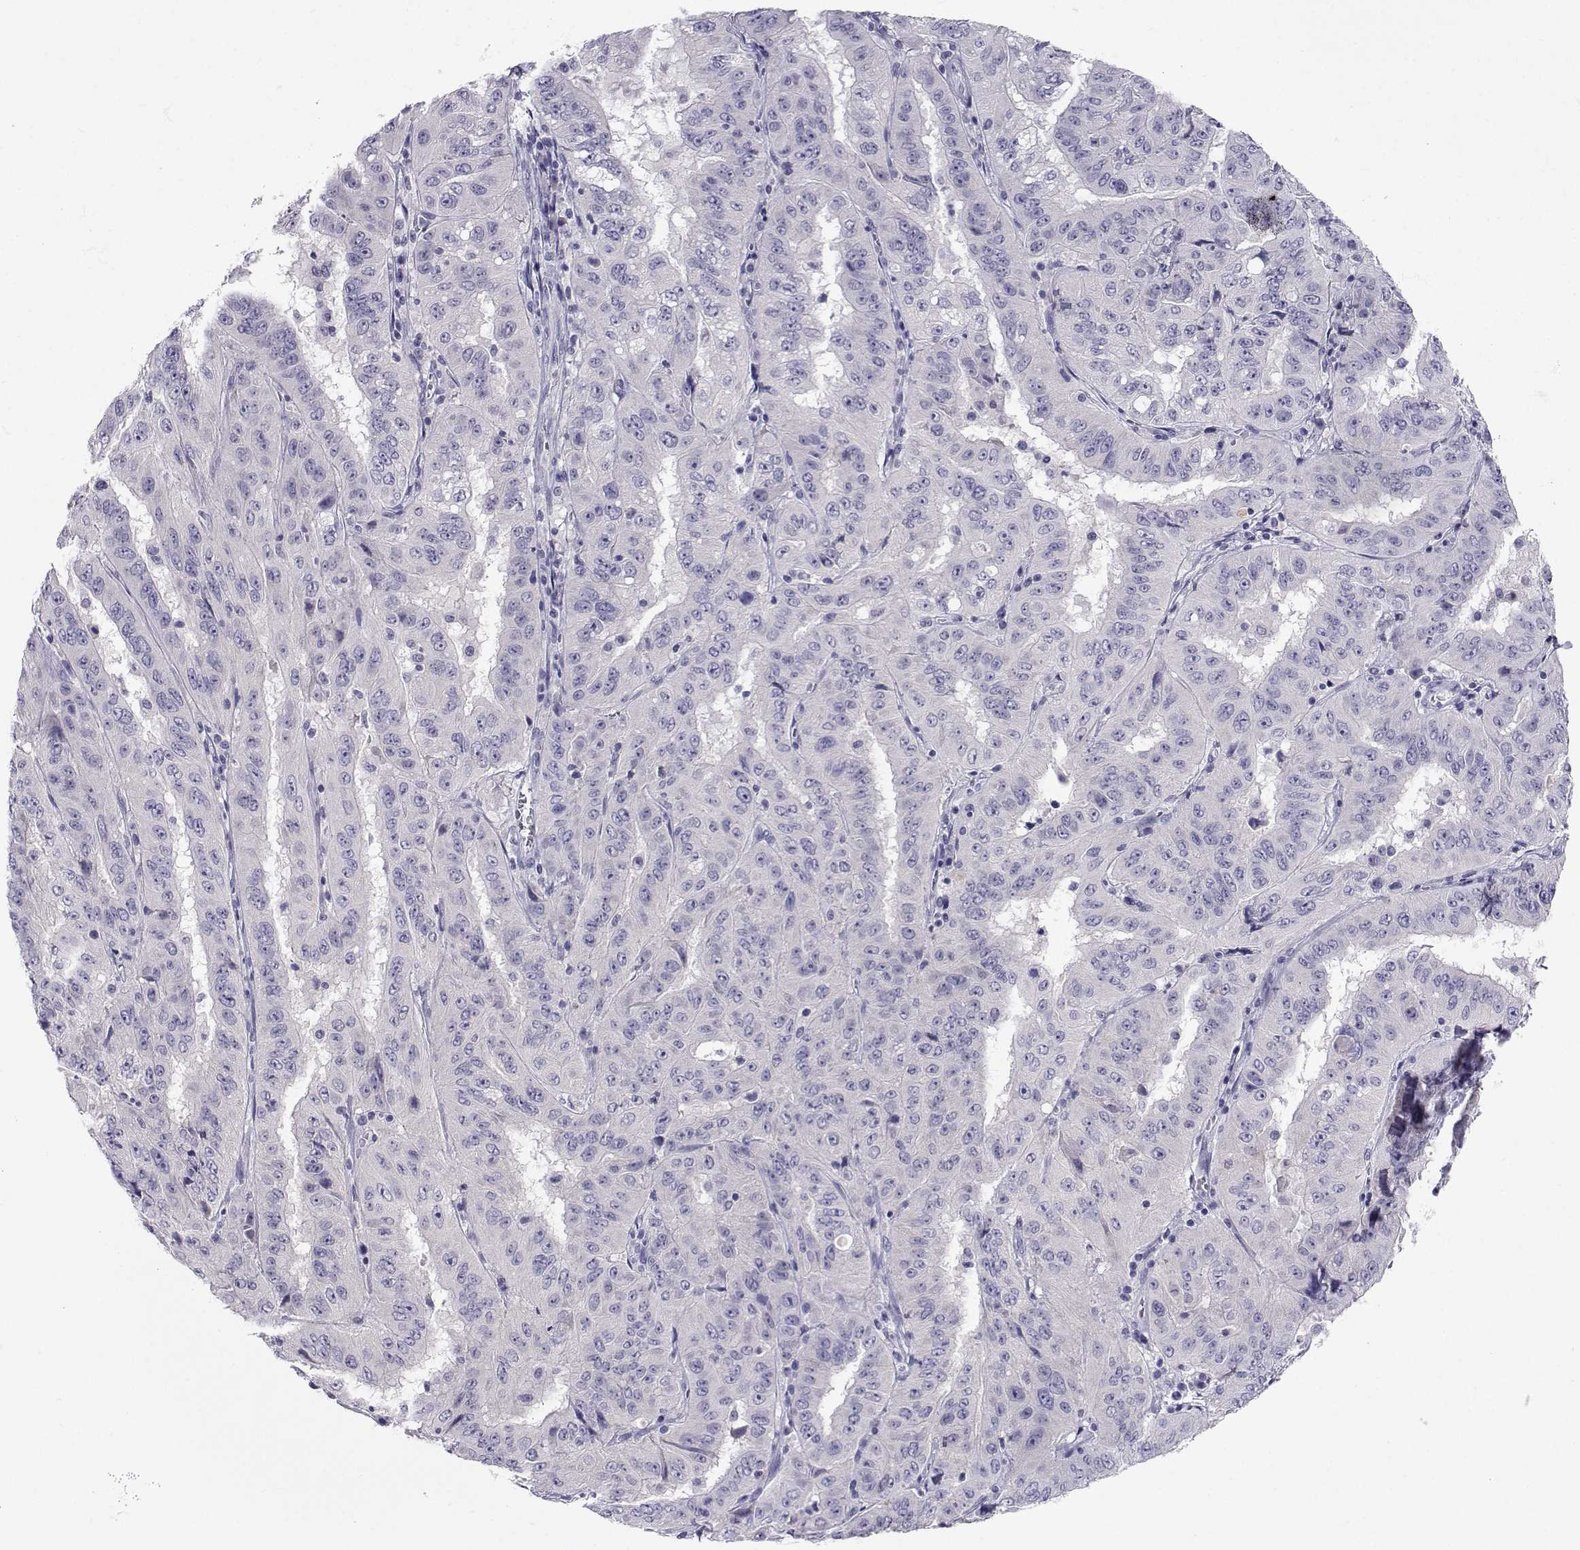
{"staining": {"intensity": "negative", "quantity": "none", "location": "none"}, "tissue": "pancreatic cancer", "cell_type": "Tumor cells", "image_type": "cancer", "snomed": [{"axis": "morphology", "description": "Adenocarcinoma, NOS"}, {"axis": "topography", "description": "Pancreas"}], "caption": "Tumor cells are negative for brown protein staining in adenocarcinoma (pancreatic).", "gene": "SLC6A3", "patient": {"sex": "male", "age": 63}}